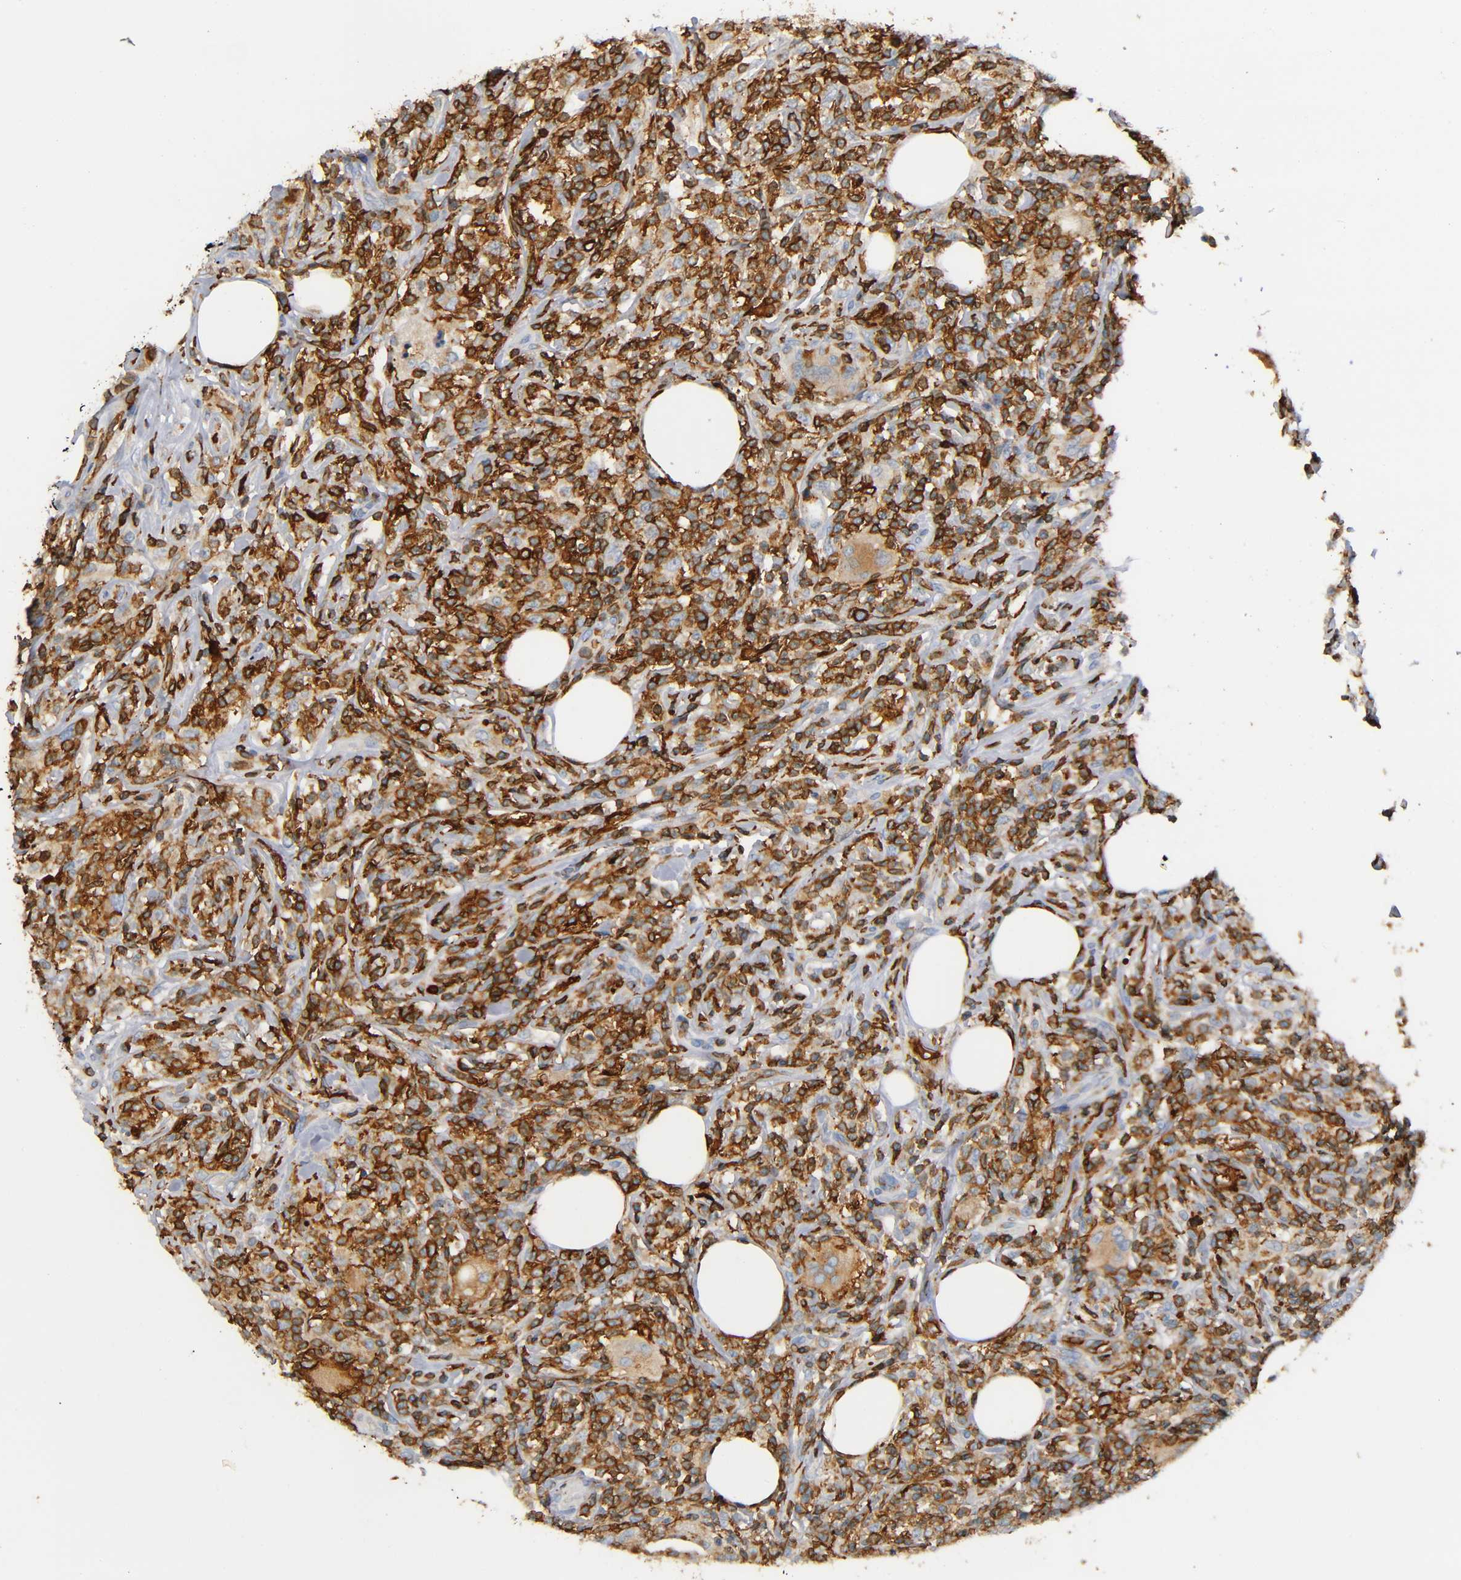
{"staining": {"intensity": "strong", "quantity": ">75%", "location": "cytoplasmic/membranous"}, "tissue": "lymphoma", "cell_type": "Tumor cells", "image_type": "cancer", "snomed": [{"axis": "morphology", "description": "Malignant lymphoma, non-Hodgkin's type, High grade"}, {"axis": "topography", "description": "Lymph node"}], "caption": "This is an image of immunohistochemistry (IHC) staining of lymphoma, which shows strong staining in the cytoplasmic/membranous of tumor cells.", "gene": "CAPN10", "patient": {"sex": "female", "age": 84}}